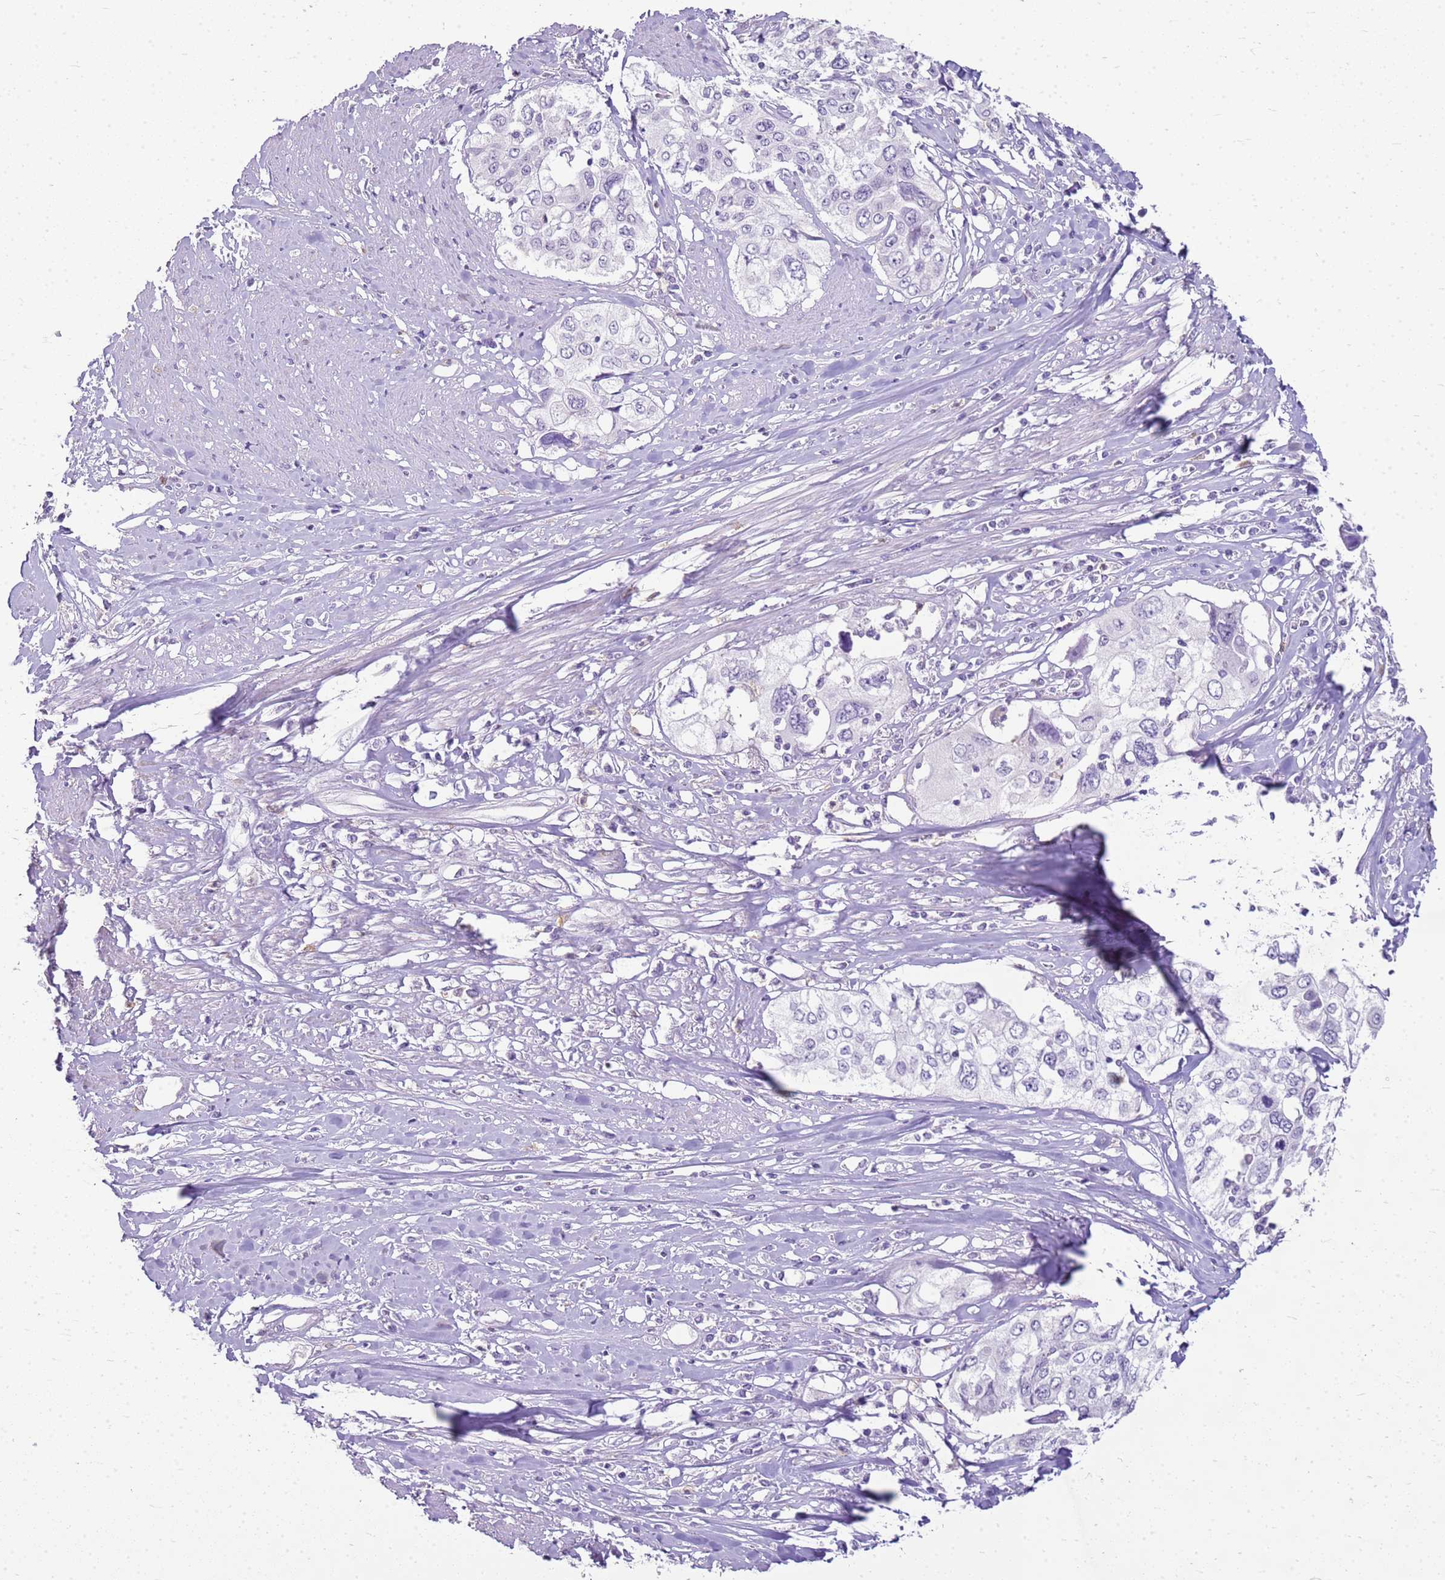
{"staining": {"intensity": "negative", "quantity": "none", "location": "none"}, "tissue": "cervical cancer", "cell_type": "Tumor cells", "image_type": "cancer", "snomed": [{"axis": "morphology", "description": "Squamous cell carcinoma, NOS"}, {"axis": "topography", "description": "Cervix"}], "caption": "Tumor cells are negative for brown protein staining in cervical cancer (squamous cell carcinoma).", "gene": "SULT1E1", "patient": {"sex": "female", "age": 31}}